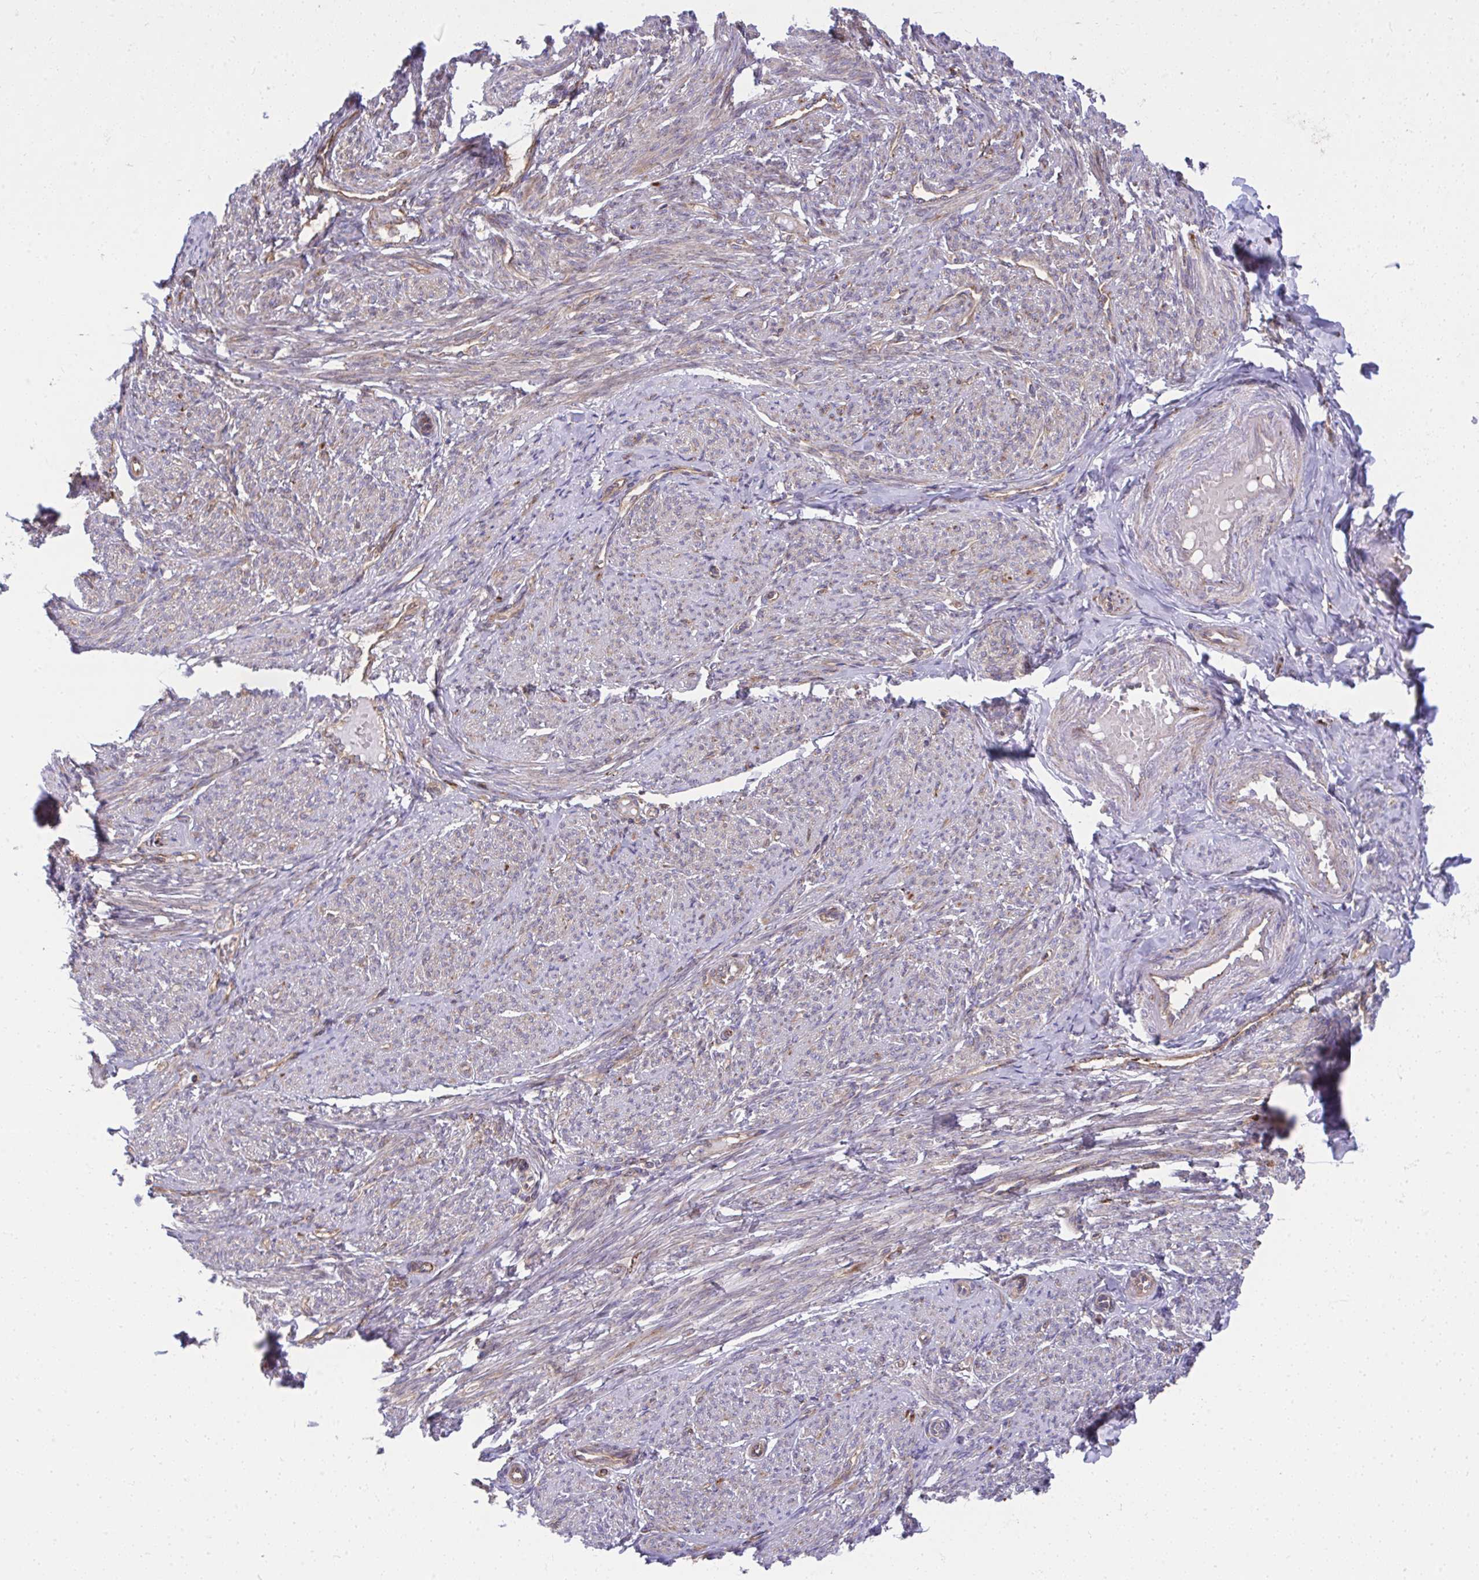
{"staining": {"intensity": "moderate", "quantity": "25%-75%", "location": "cytoplasmic/membranous"}, "tissue": "smooth muscle", "cell_type": "Smooth muscle cells", "image_type": "normal", "snomed": [{"axis": "morphology", "description": "Normal tissue, NOS"}, {"axis": "topography", "description": "Smooth muscle"}], "caption": "The immunohistochemical stain shows moderate cytoplasmic/membranous expression in smooth muscle cells of unremarkable smooth muscle. The staining was performed using DAB, with brown indicating positive protein expression. Nuclei are stained blue with hematoxylin.", "gene": "NMNAT3", "patient": {"sex": "female", "age": 65}}